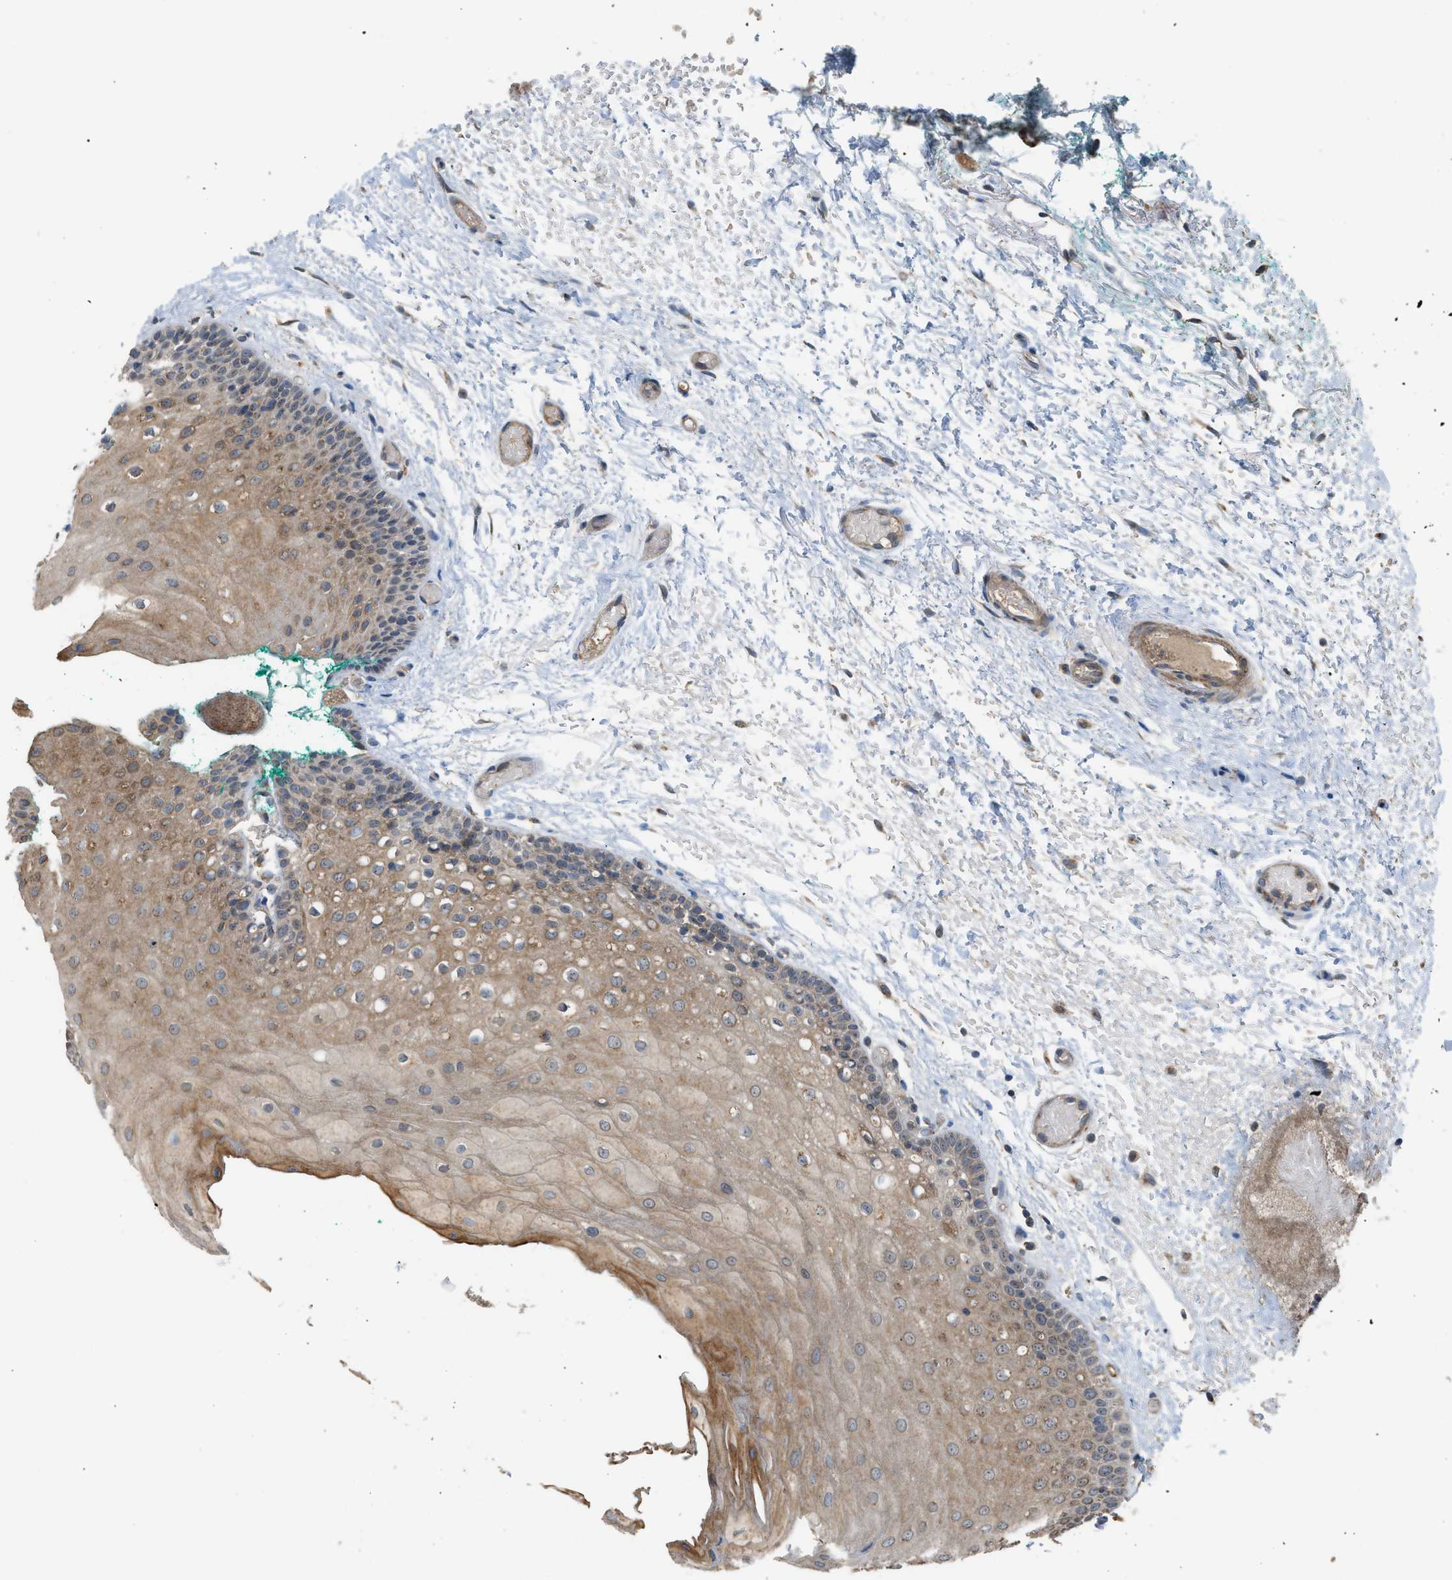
{"staining": {"intensity": "moderate", "quantity": ">75%", "location": "cytoplasmic/membranous"}, "tissue": "oral mucosa", "cell_type": "Squamous epithelial cells", "image_type": "normal", "snomed": [{"axis": "morphology", "description": "Normal tissue, NOS"}, {"axis": "morphology", "description": "Squamous cell carcinoma, NOS"}, {"axis": "topography", "description": "Oral tissue"}, {"axis": "topography", "description": "Salivary gland"}, {"axis": "topography", "description": "Head-Neck"}], "caption": "DAB (3,3'-diaminobenzidine) immunohistochemical staining of unremarkable human oral mucosa reveals moderate cytoplasmic/membranous protein expression in approximately >75% of squamous epithelial cells.", "gene": "STARD3", "patient": {"sex": "female", "age": 62}}